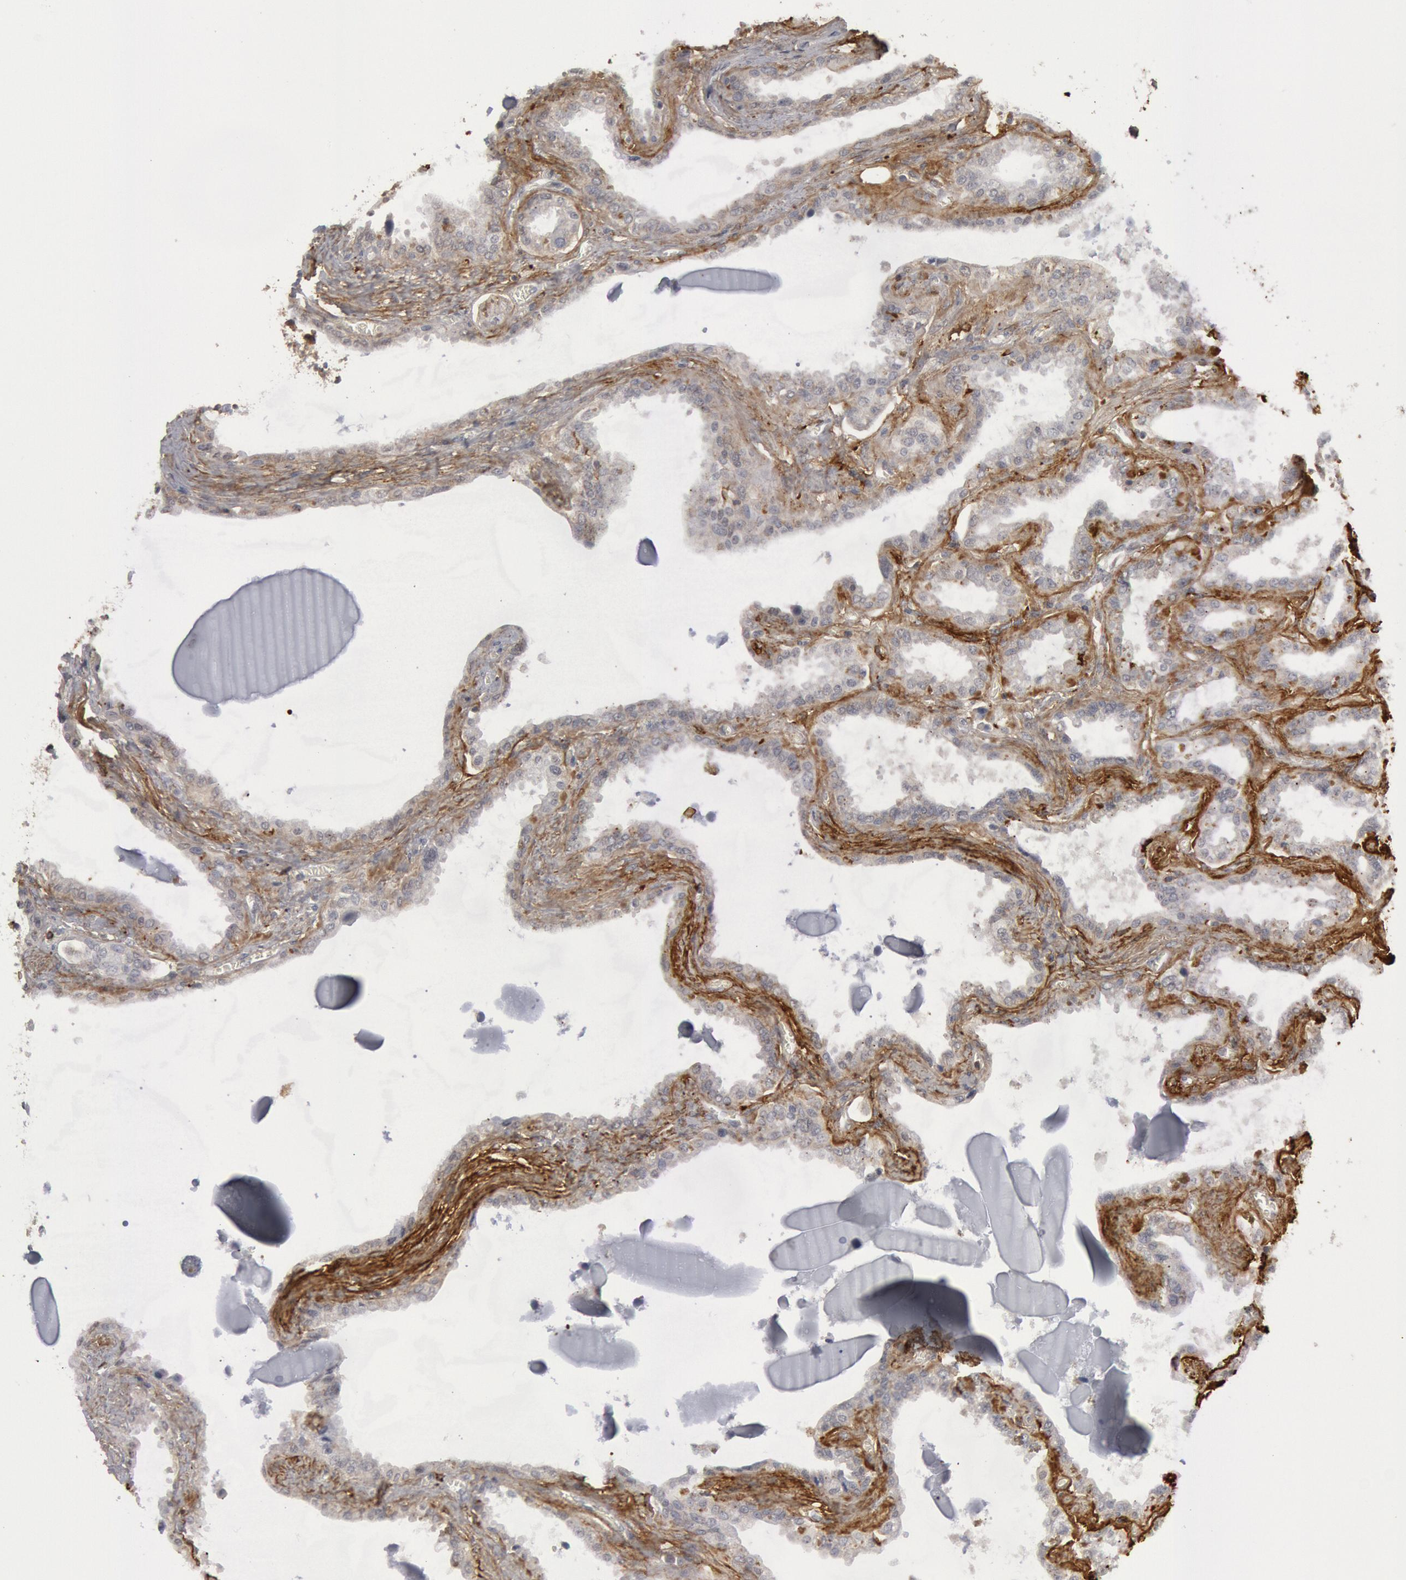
{"staining": {"intensity": "negative", "quantity": "none", "location": "none"}, "tissue": "seminal vesicle", "cell_type": "Glandular cells", "image_type": "normal", "snomed": [{"axis": "morphology", "description": "Normal tissue, NOS"}, {"axis": "morphology", "description": "Inflammation, NOS"}, {"axis": "topography", "description": "Urinary bladder"}, {"axis": "topography", "description": "Prostate"}, {"axis": "topography", "description": "Seminal veicle"}], "caption": "Immunohistochemistry (IHC) of unremarkable seminal vesicle displays no staining in glandular cells.", "gene": "C1QC", "patient": {"sex": "male", "age": 82}}